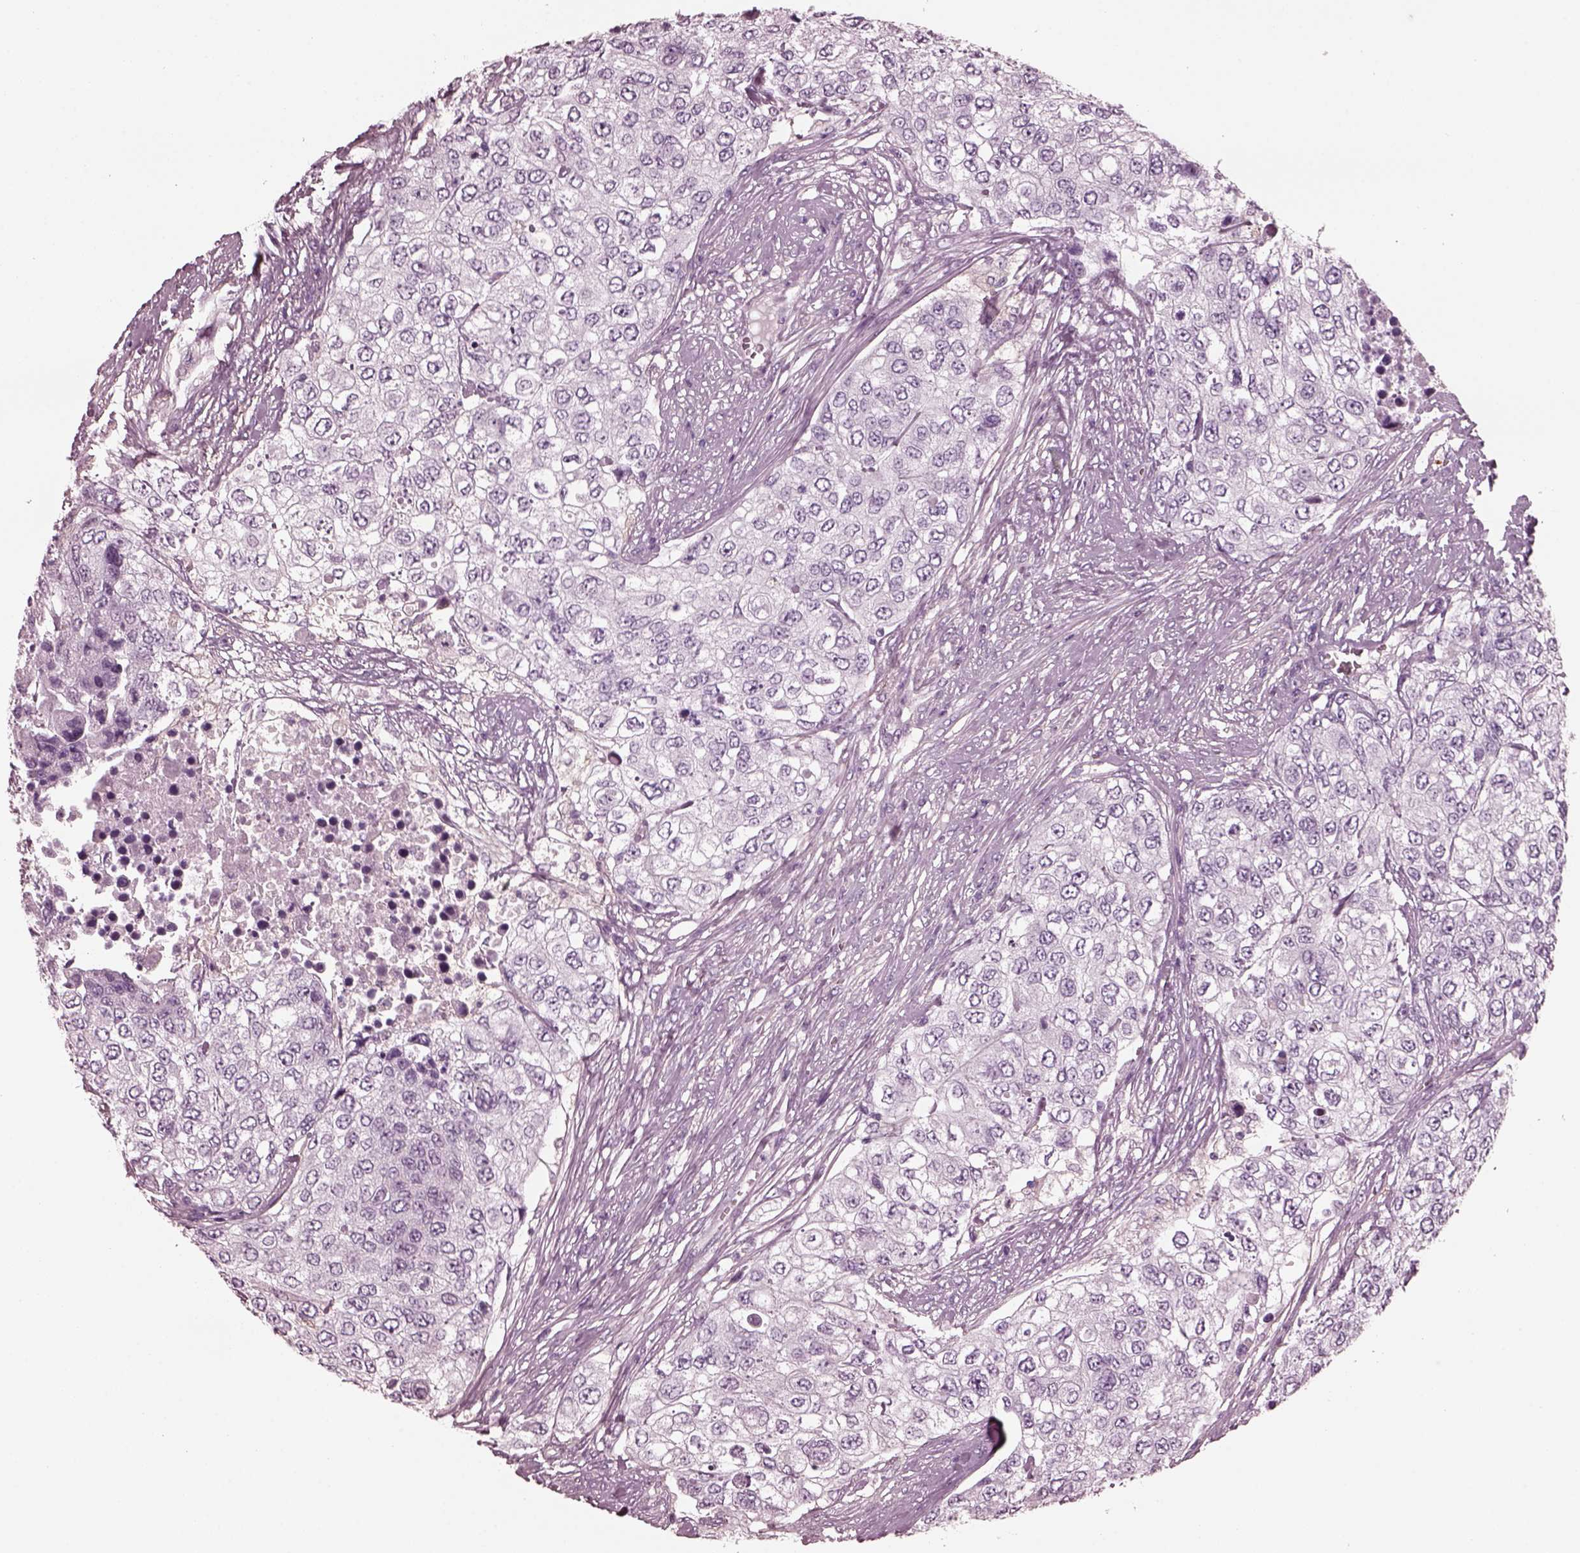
{"staining": {"intensity": "negative", "quantity": "none", "location": "none"}, "tissue": "urothelial cancer", "cell_type": "Tumor cells", "image_type": "cancer", "snomed": [{"axis": "morphology", "description": "Urothelial carcinoma, High grade"}, {"axis": "topography", "description": "Urinary bladder"}], "caption": "An image of urothelial cancer stained for a protein shows no brown staining in tumor cells.", "gene": "CGA", "patient": {"sex": "female", "age": 78}}